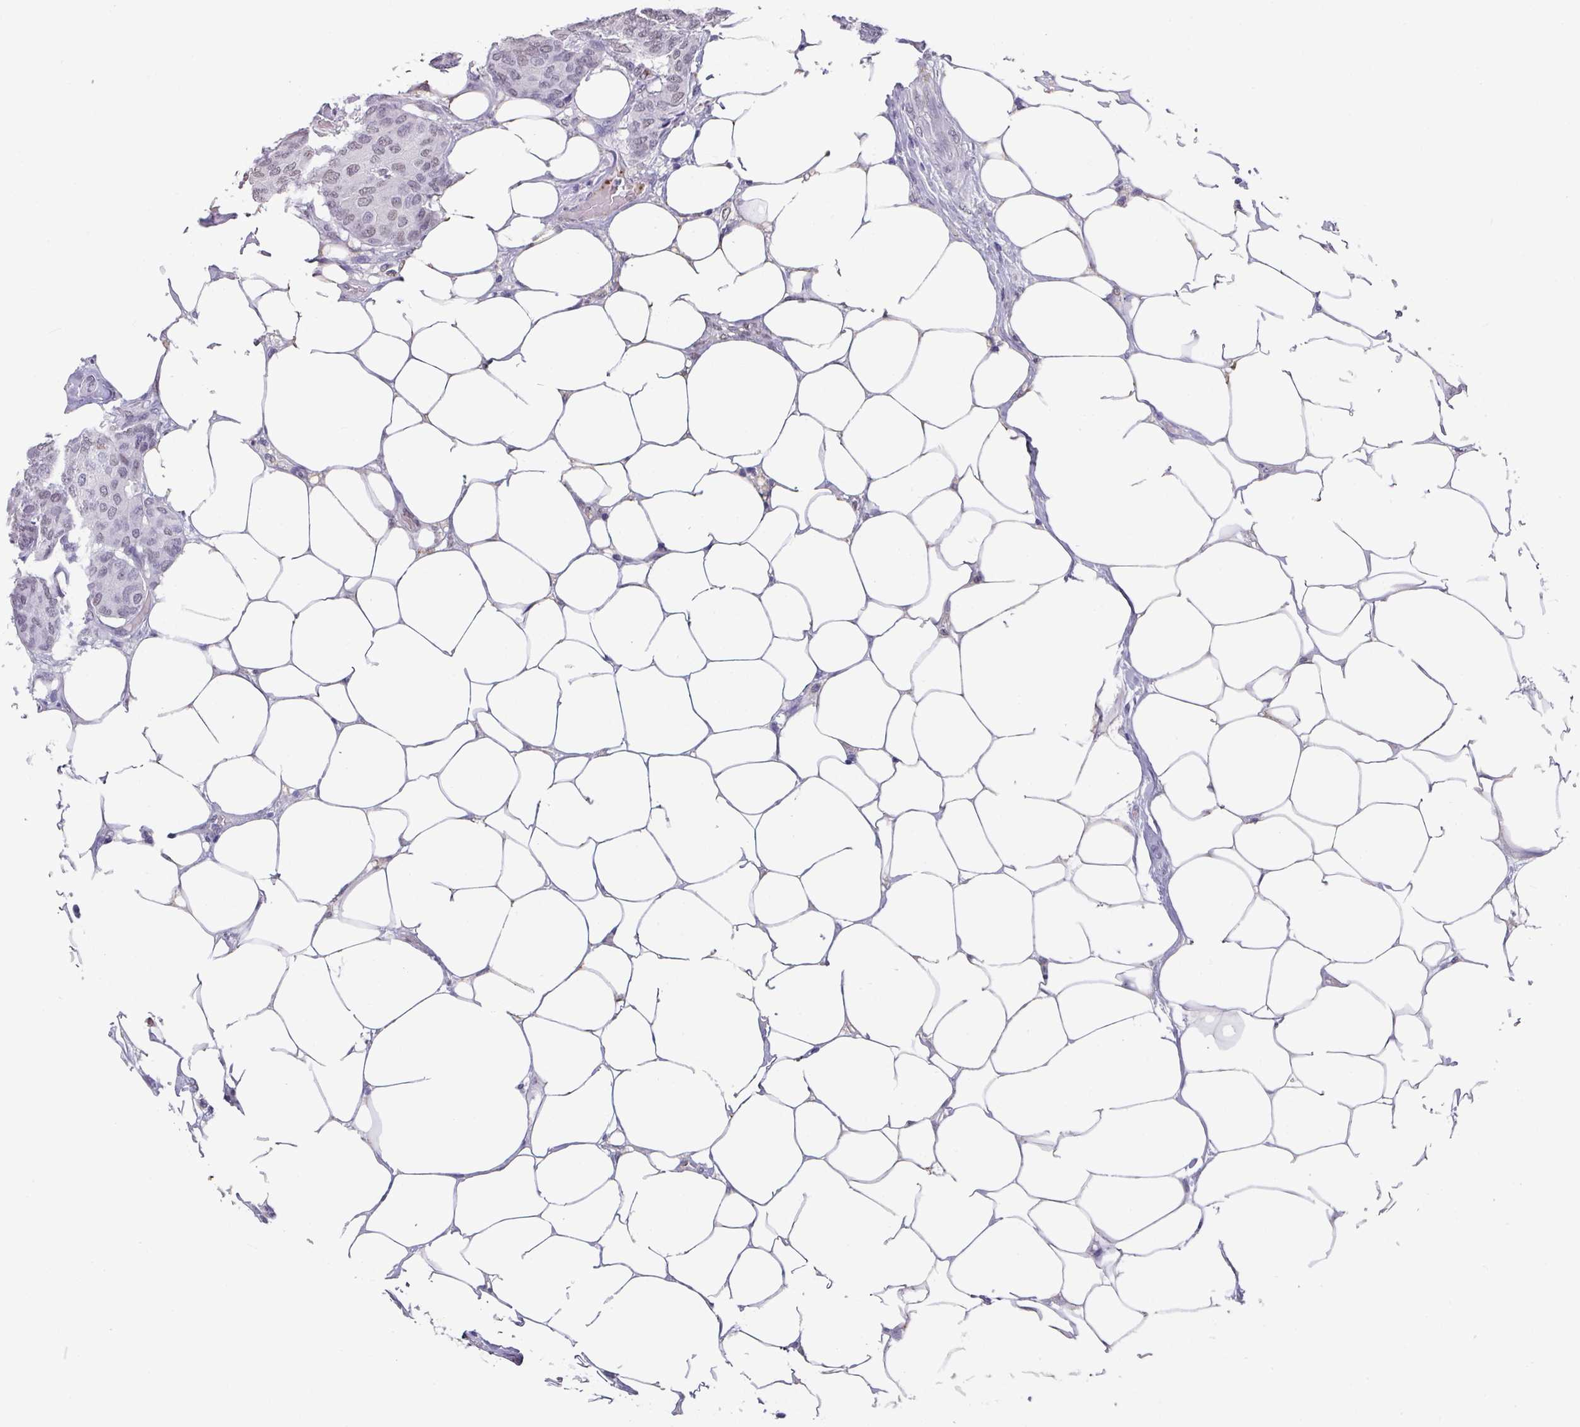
{"staining": {"intensity": "weak", "quantity": "25%-75%", "location": "nuclear"}, "tissue": "breast cancer", "cell_type": "Tumor cells", "image_type": "cancer", "snomed": [{"axis": "morphology", "description": "Duct carcinoma"}, {"axis": "topography", "description": "Breast"}], "caption": "IHC micrograph of neoplastic tissue: breast cancer stained using immunohistochemistry displays low levels of weak protein expression localized specifically in the nuclear of tumor cells, appearing as a nuclear brown color.", "gene": "C1QB", "patient": {"sex": "female", "age": 75}}